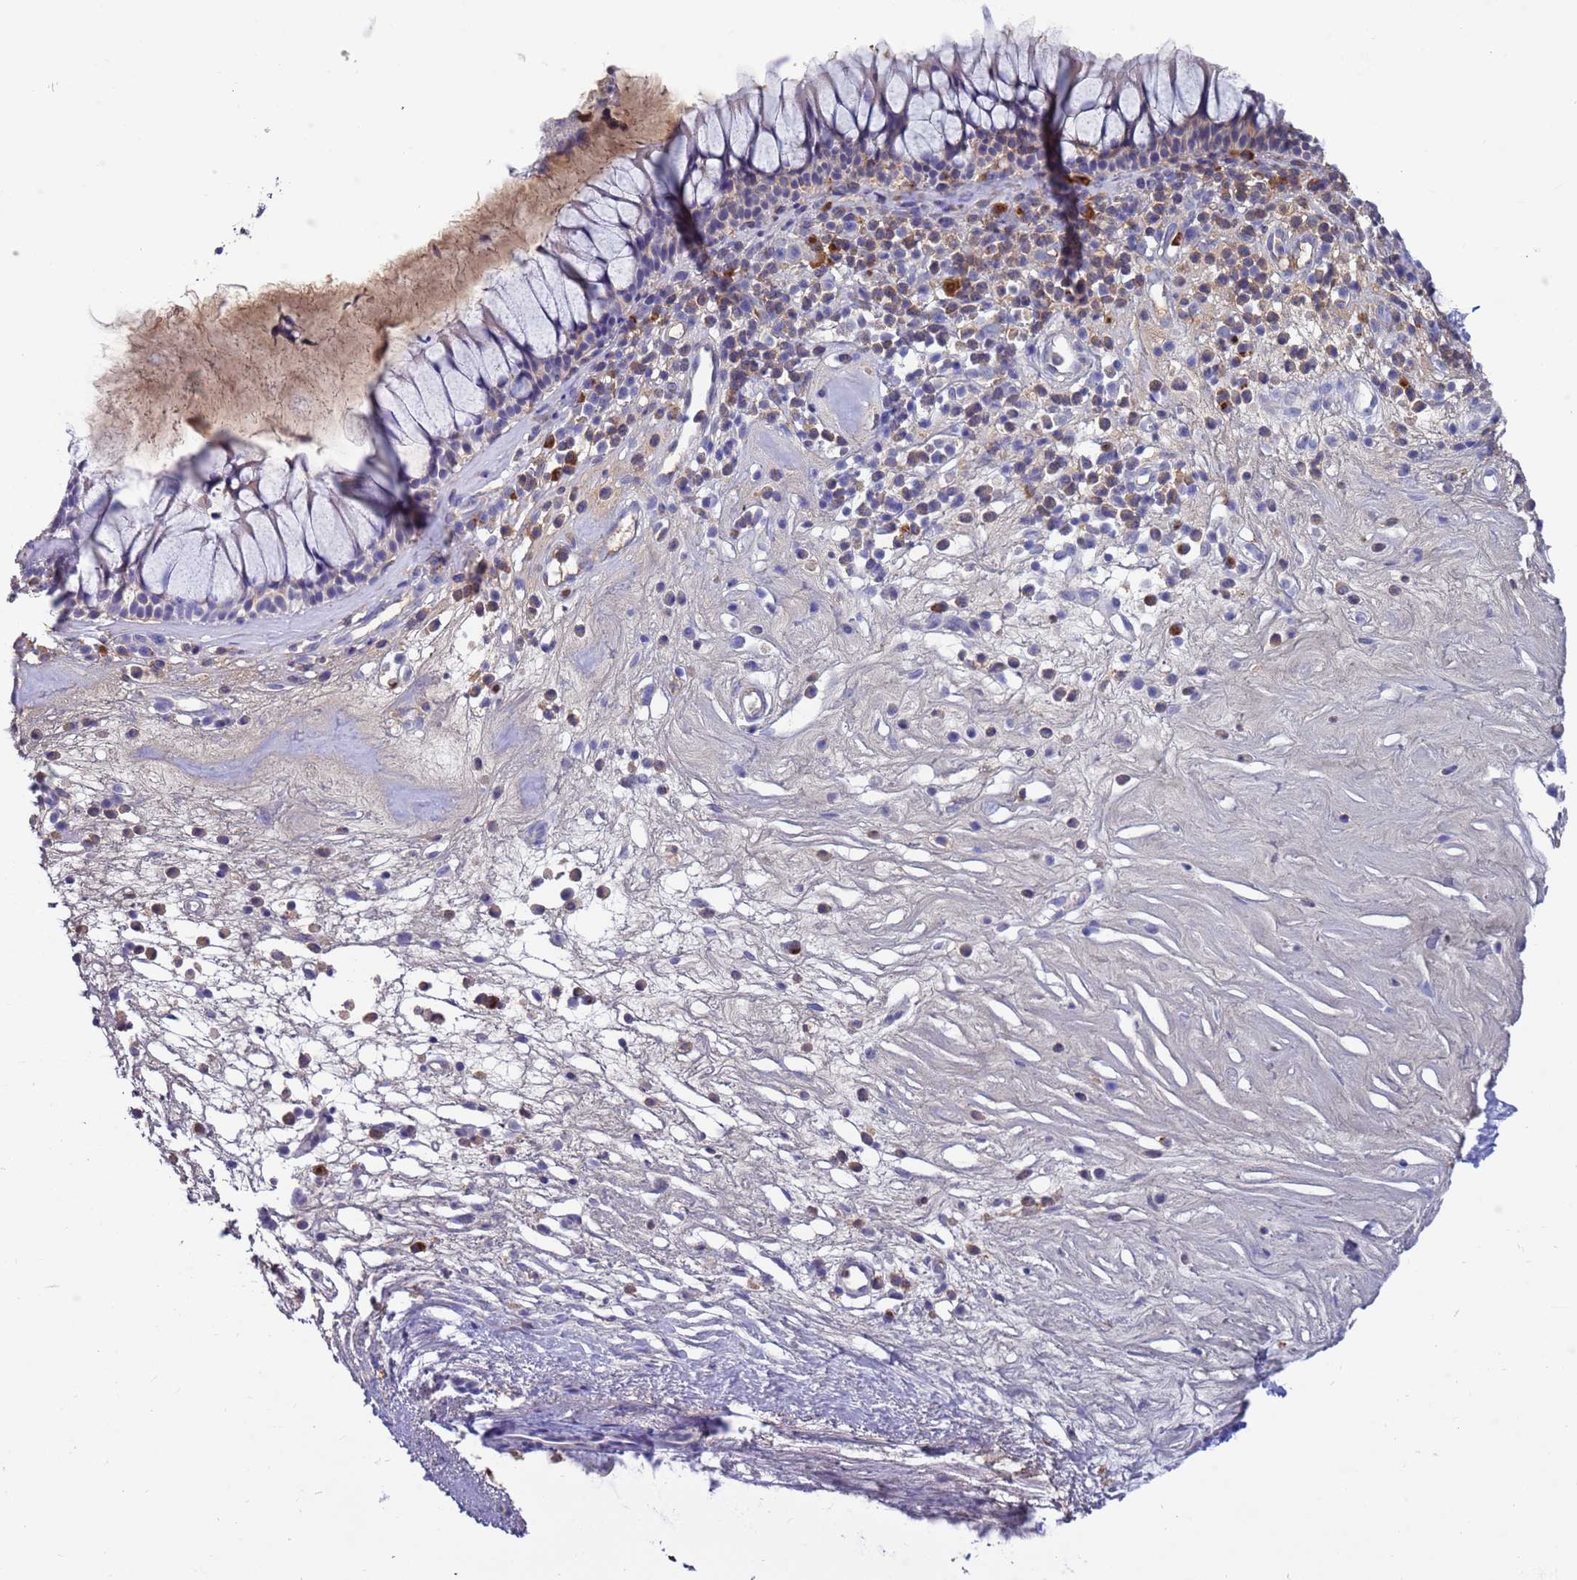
{"staining": {"intensity": "moderate", "quantity": "<25%", "location": "cytoplasmic/membranous"}, "tissue": "nasopharynx", "cell_type": "Respiratory epithelial cells", "image_type": "normal", "snomed": [{"axis": "morphology", "description": "Normal tissue, NOS"}, {"axis": "morphology", "description": "Inflammation, NOS"}, {"axis": "topography", "description": "Nasopharynx"}], "caption": "DAB immunohistochemical staining of unremarkable nasopharynx displays moderate cytoplasmic/membranous protein expression in approximately <25% of respiratory epithelial cells. The protein of interest is stained brown, and the nuclei are stained in blue (DAB (3,3'-diaminobenzidine) IHC with brightfield microscopy, high magnification).", "gene": "AMPD3", "patient": {"sex": "male", "age": 70}}